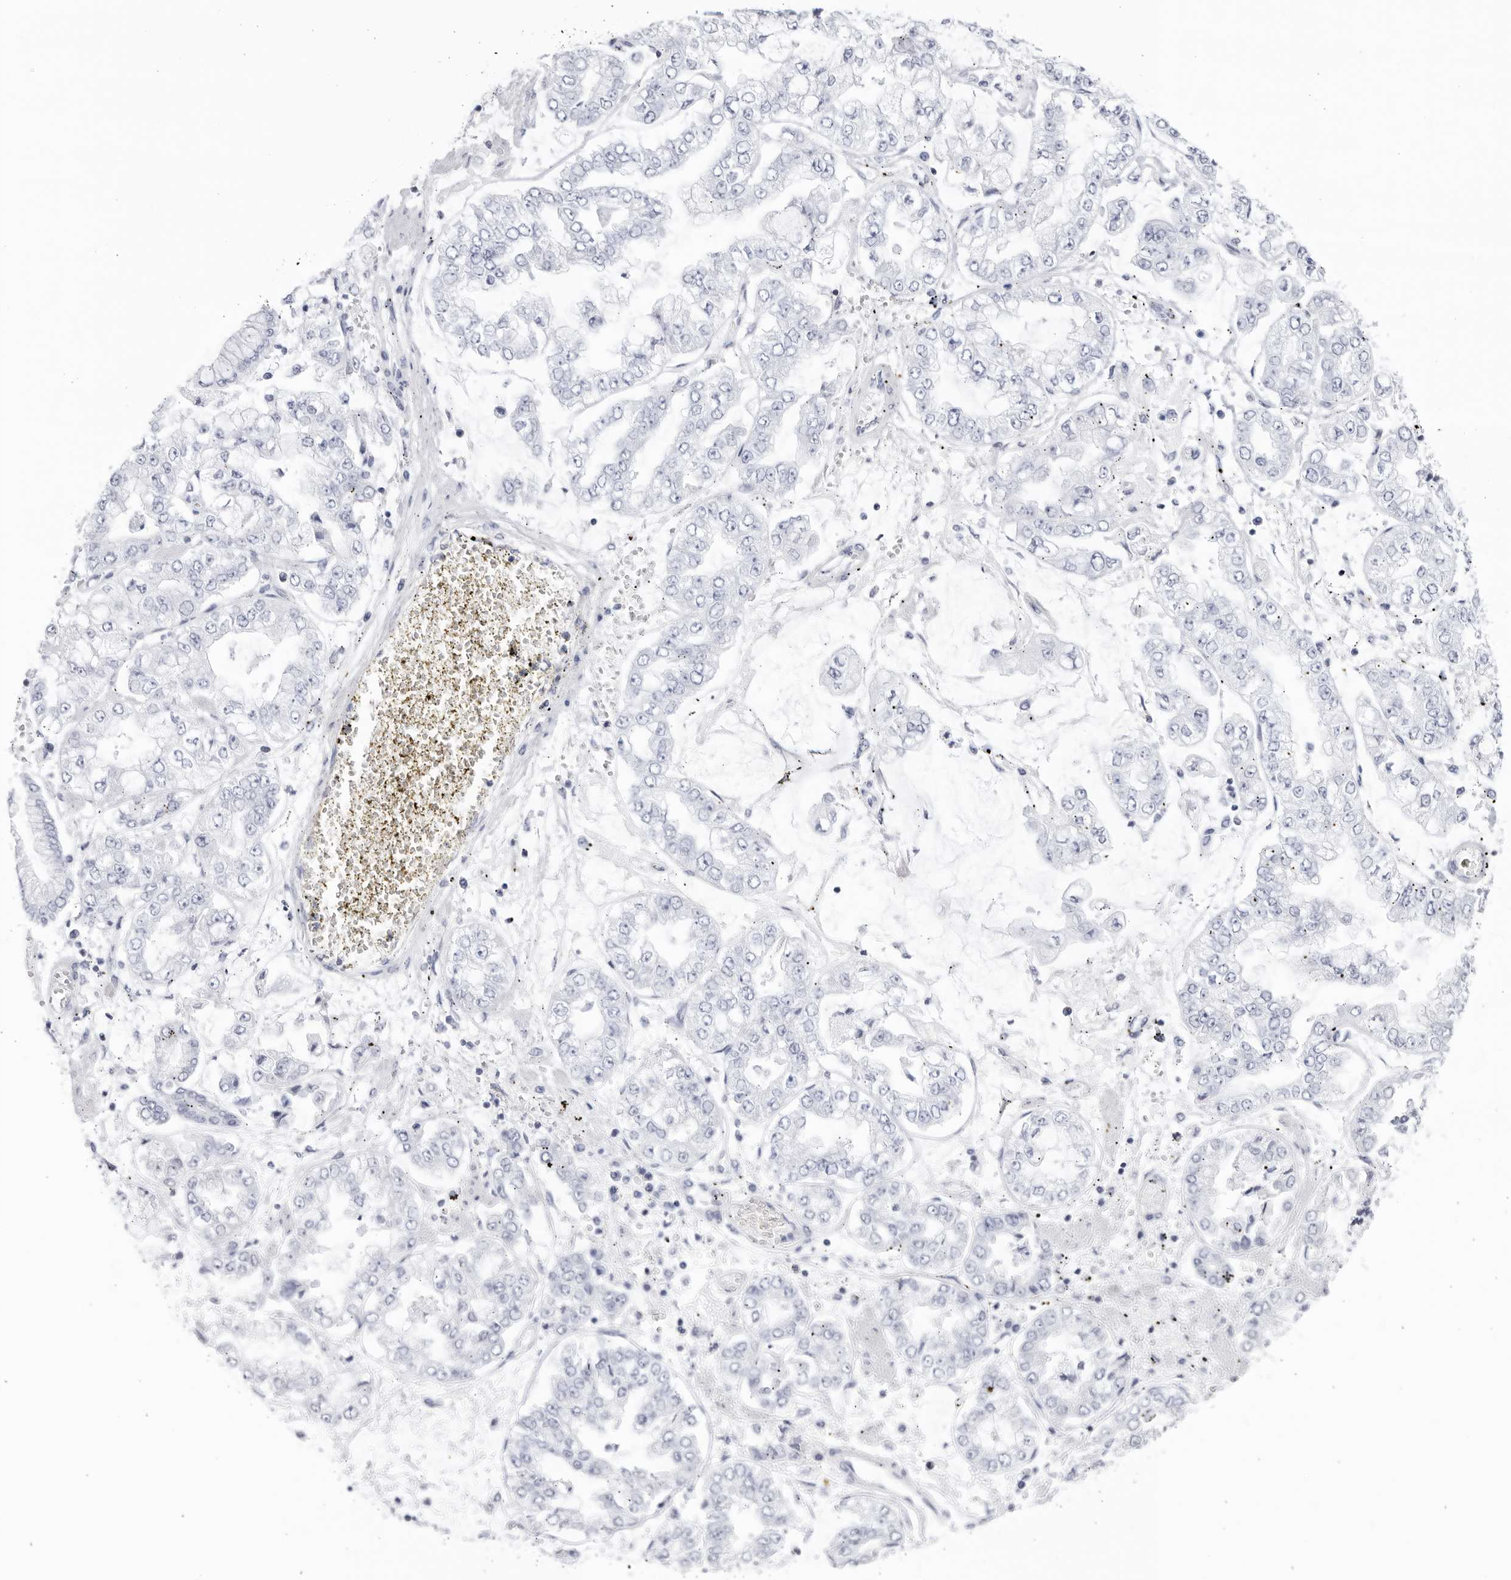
{"staining": {"intensity": "negative", "quantity": "none", "location": "none"}, "tissue": "stomach cancer", "cell_type": "Tumor cells", "image_type": "cancer", "snomed": [{"axis": "morphology", "description": "Adenocarcinoma, NOS"}, {"axis": "topography", "description": "Stomach"}], "caption": "Immunohistochemistry micrograph of neoplastic tissue: stomach cancer (adenocarcinoma) stained with DAB exhibits no significant protein expression in tumor cells.", "gene": "CNBD1", "patient": {"sex": "male", "age": 76}}